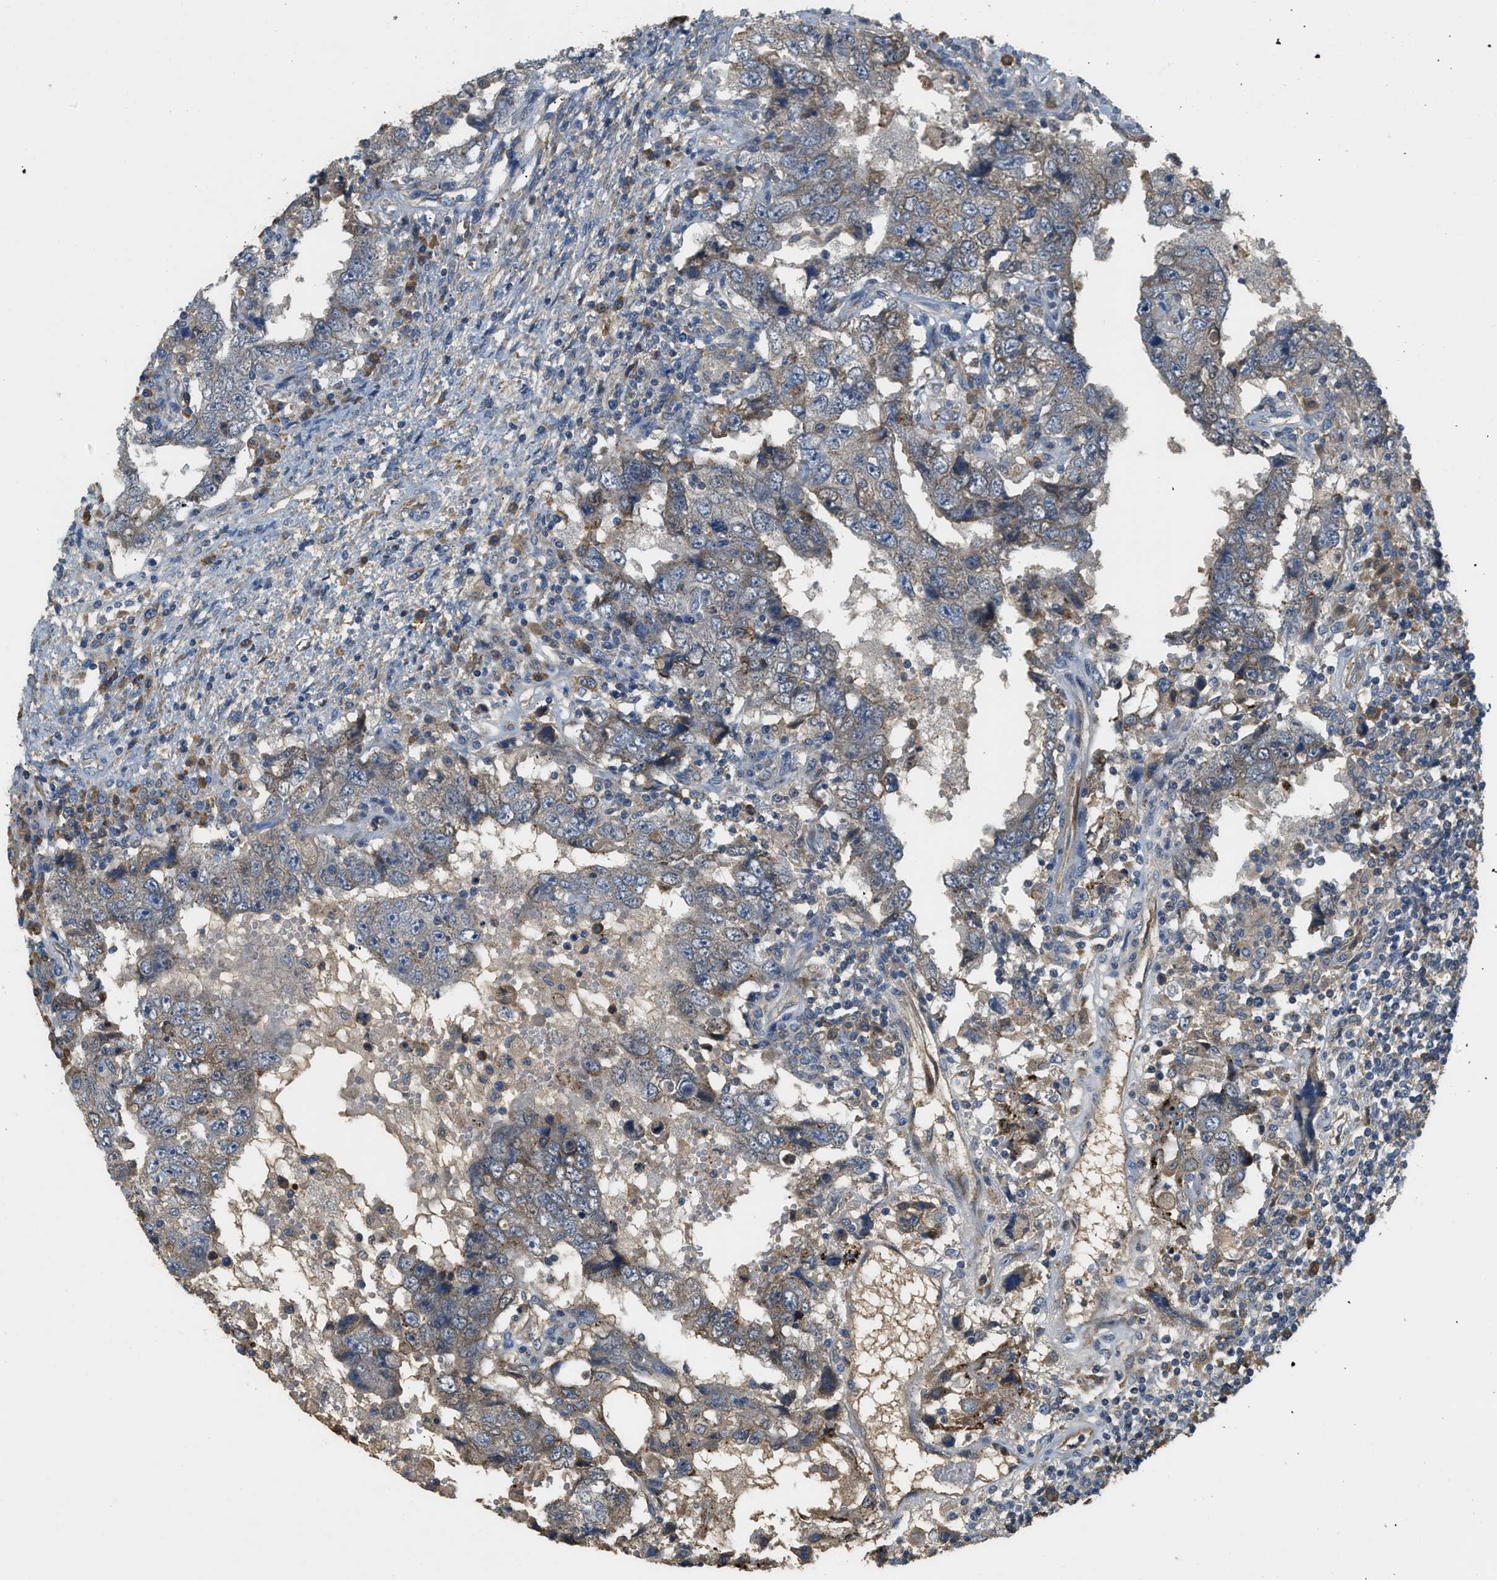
{"staining": {"intensity": "weak", "quantity": ">75%", "location": "cytoplasmic/membranous"}, "tissue": "testis cancer", "cell_type": "Tumor cells", "image_type": "cancer", "snomed": [{"axis": "morphology", "description": "Carcinoma, Embryonal, NOS"}, {"axis": "topography", "description": "Testis"}], "caption": "This image exhibits immunohistochemistry (IHC) staining of testis cancer, with low weak cytoplasmic/membranous expression in approximately >75% of tumor cells.", "gene": "CFLAR", "patient": {"sex": "male", "age": 26}}